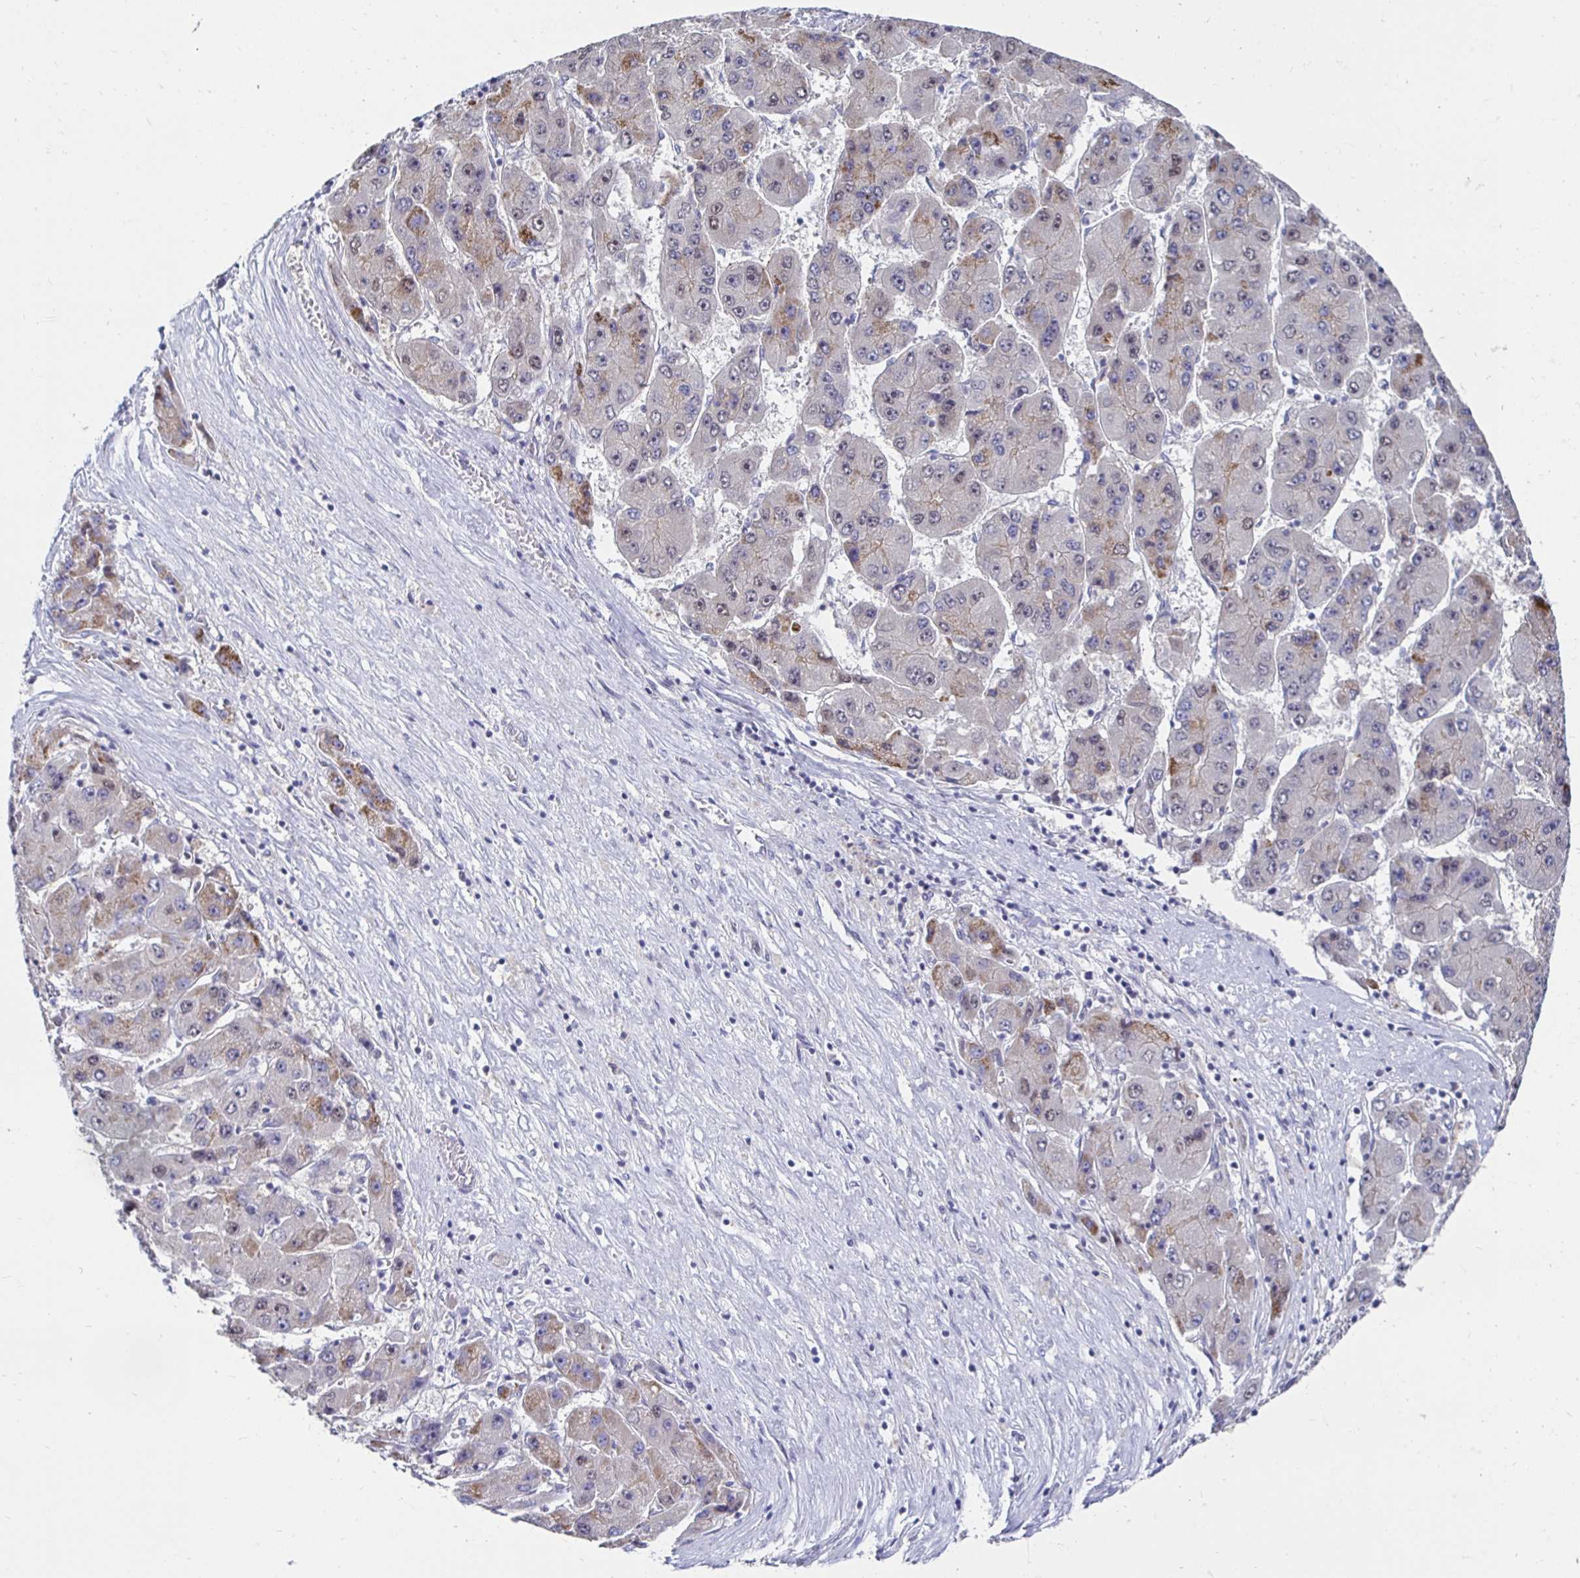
{"staining": {"intensity": "moderate", "quantity": "<25%", "location": "cytoplasmic/membranous"}, "tissue": "liver cancer", "cell_type": "Tumor cells", "image_type": "cancer", "snomed": [{"axis": "morphology", "description": "Carcinoma, Hepatocellular, NOS"}, {"axis": "topography", "description": "Liver"}], "caption": "Human liver cancer stained for a protein (brown) demonstrates moderate cytoplasmic/membranous positive staining in approximately <25% of tumor cells.", "gene": "NOCT", "patient": {"sex": "female", "age": 61}}